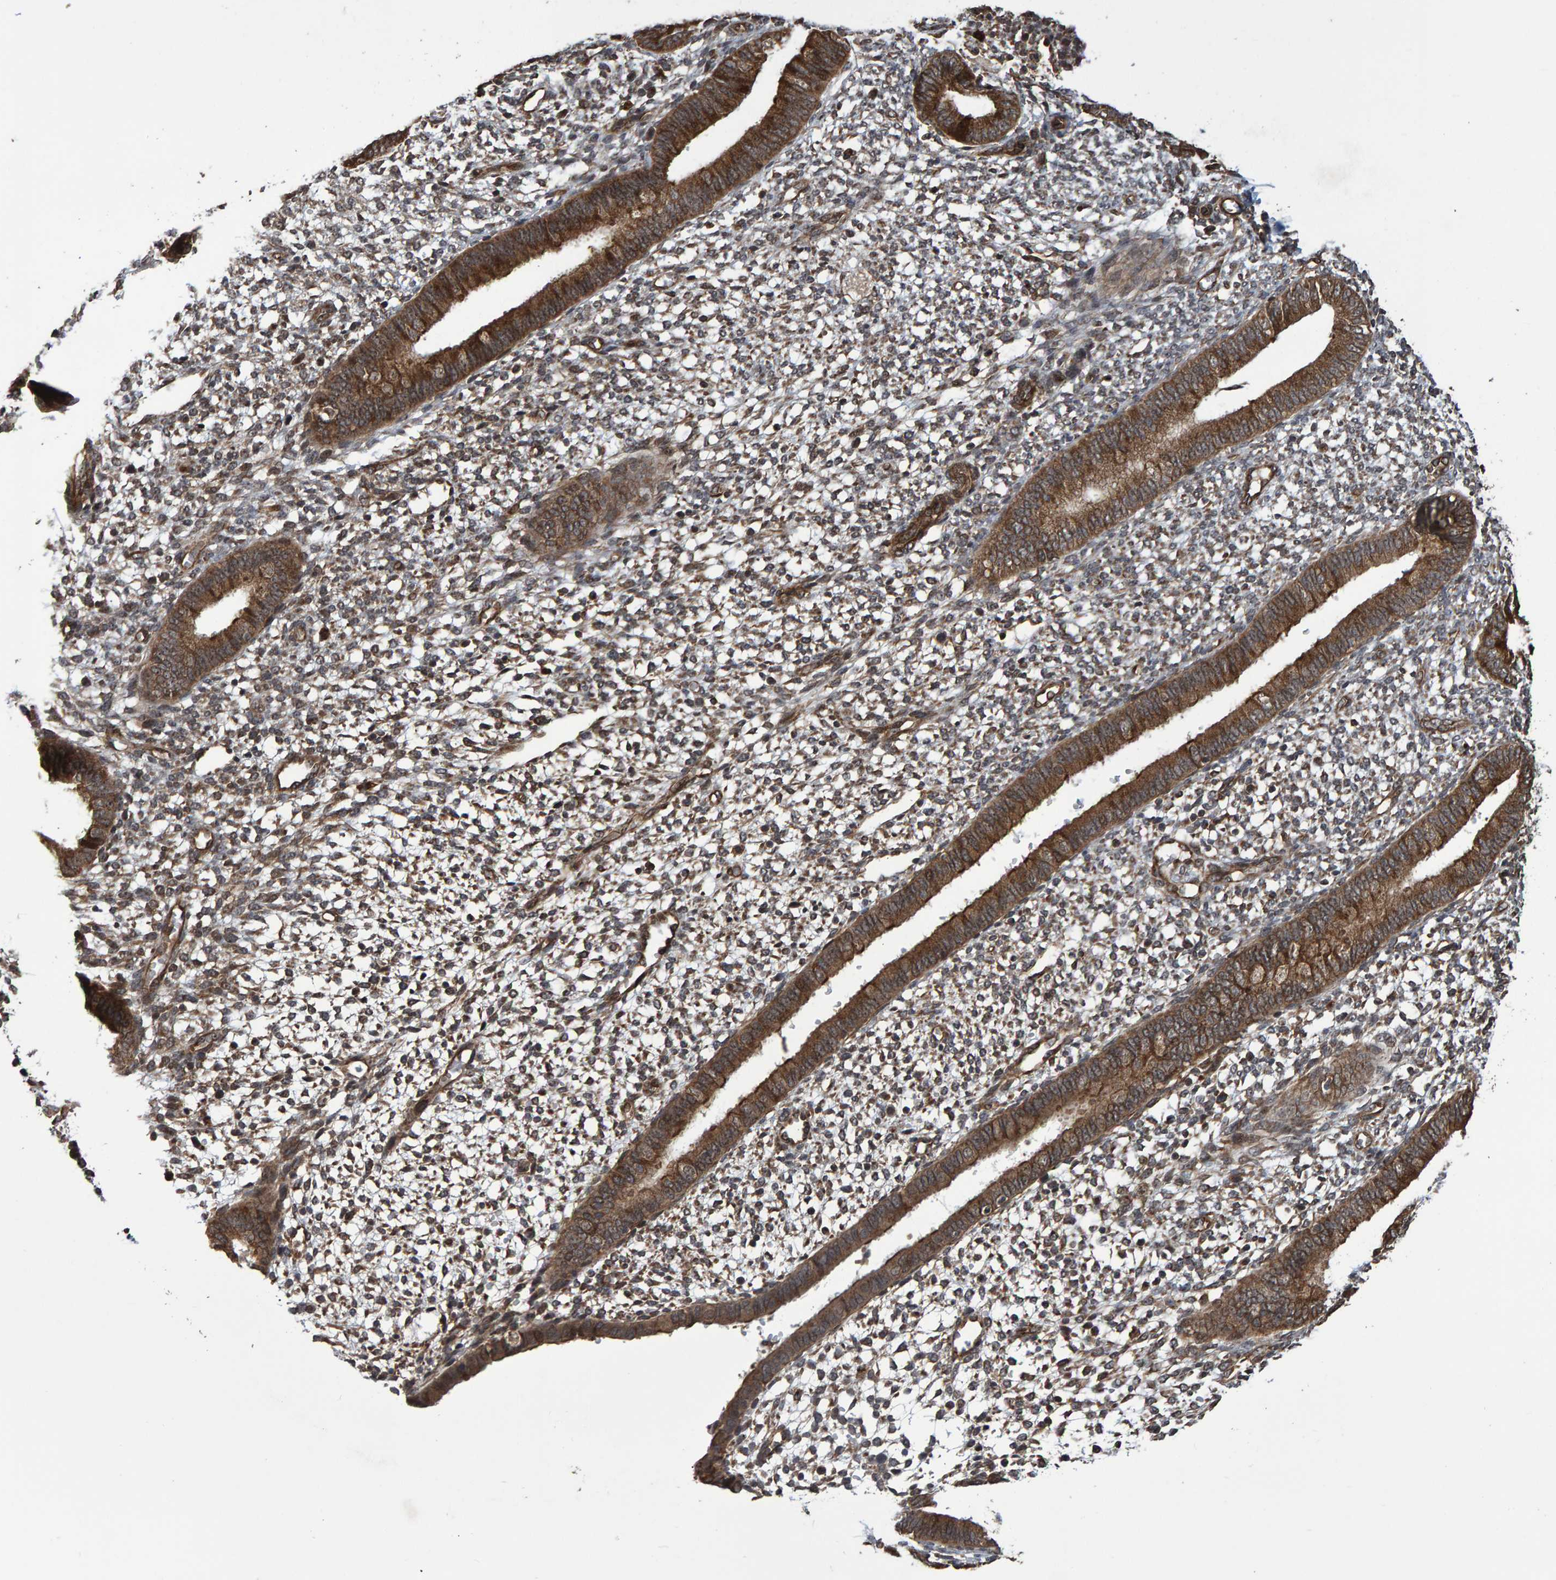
{"staining": {"intensity": "moderate", "quantity": "25%-75%", "location": "cytoplasmic/membranous"}, "tissue": "endometrium", "cell_type": "Cells in endometrial stroma", "image_type": "normal", "snomed": [{"axis": "morphology", "description": "Normal tissue, NOS"}, {"axis": "topography", "description": "Endometrium"}], "caption": "Endometrium stained with DAB immunohistochemistry reveals medium levels of moderate cytoplasmic/membranous staining in approximately 25%-75% of cells in endometrial stroma.", "gene": "TRIM68", "patient": {"sex": "female", "age": 46}}